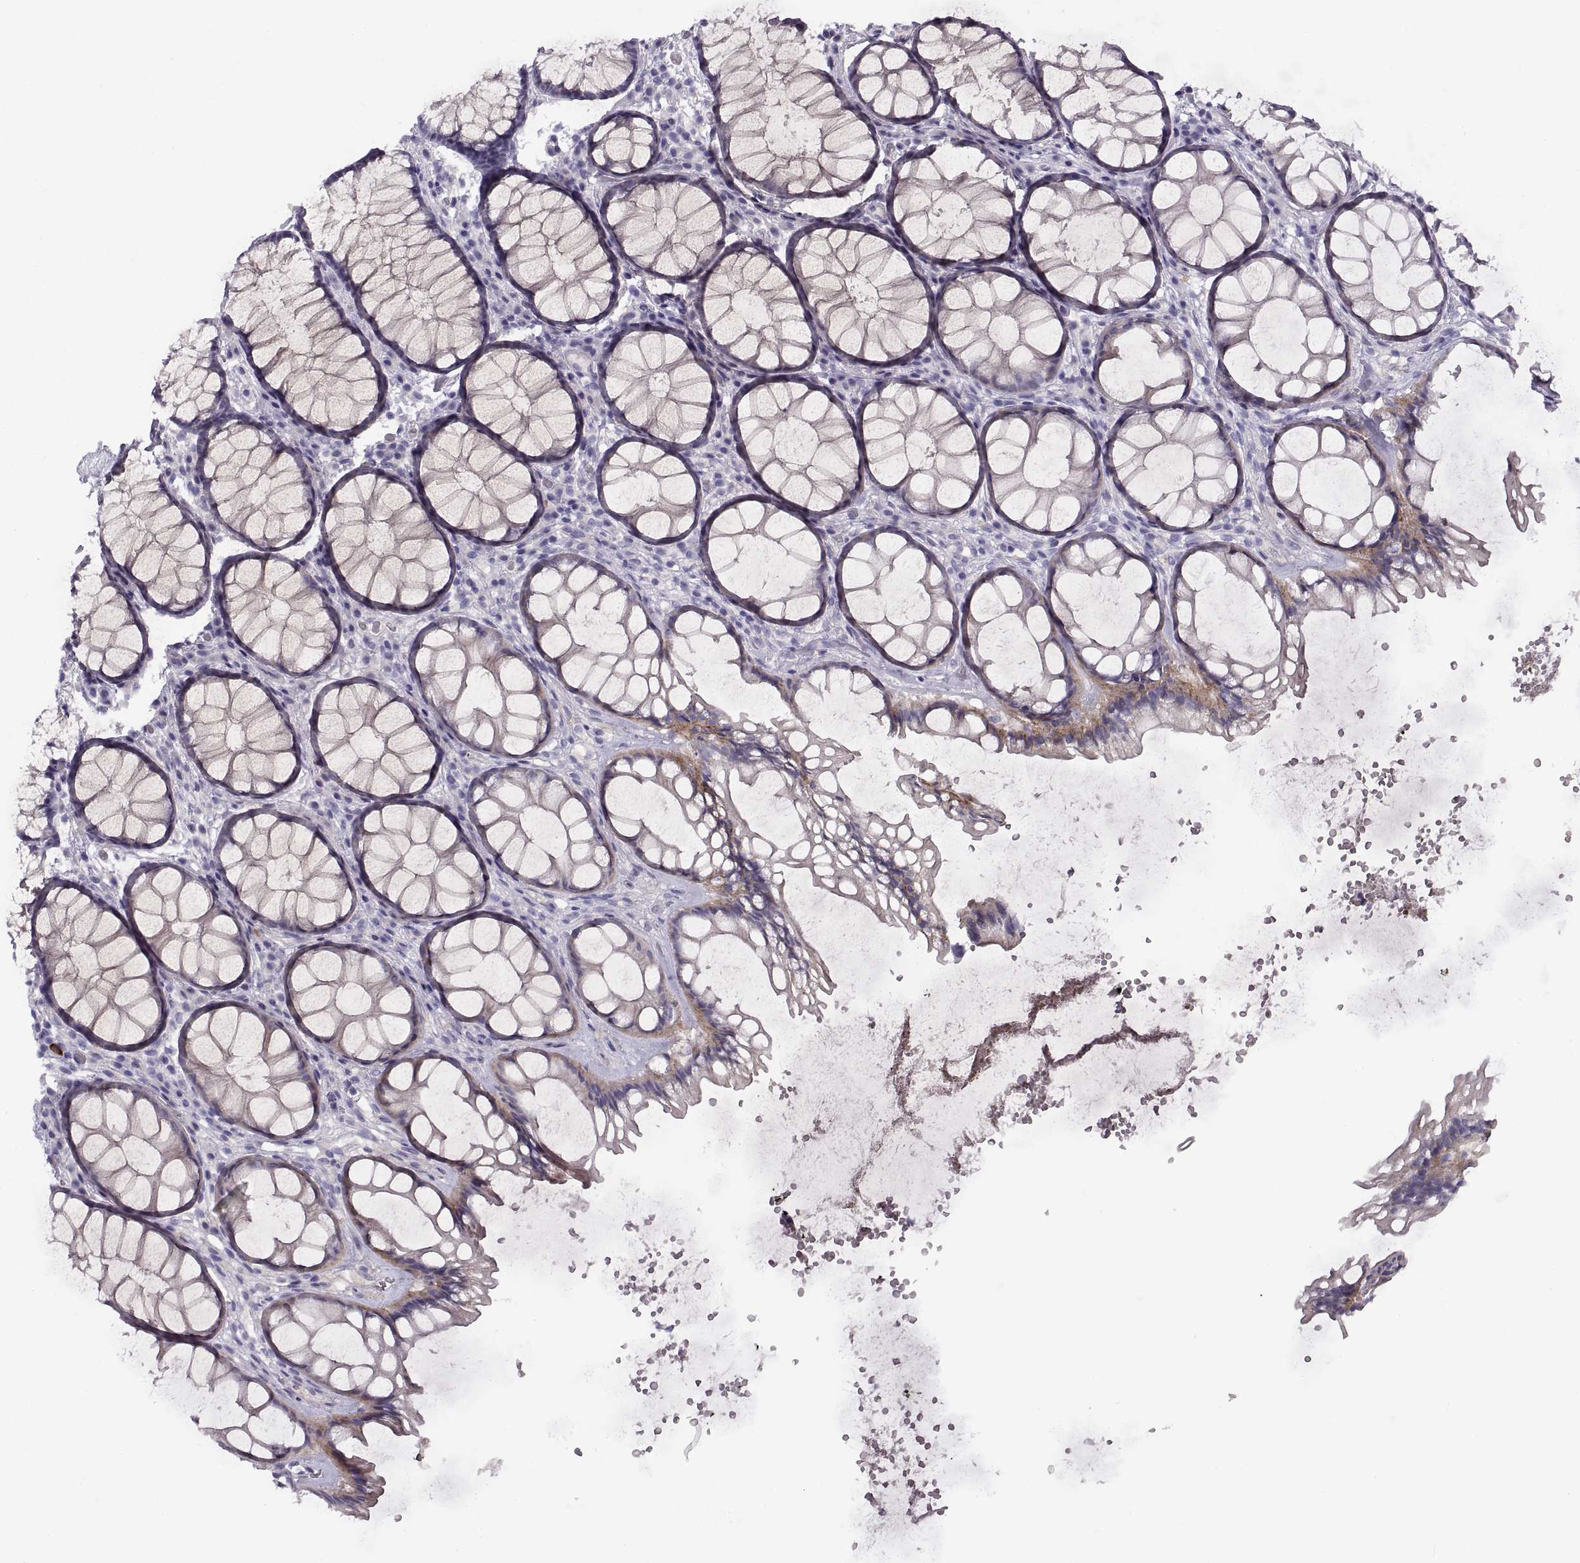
{"staining": {"intensity": "weak", "quantity": "25%-75%", "location": "cytoplasmic/membranous"}, "tissue": "rectum", "cell_type": "Glandular cells", "image_type": "normal", "snomed": [{"axis": "morphology", "description": "Normal tissue, NOS"}, {"axis": "topography", "description": "Rectum"}], "caption": "The immunohistochemical stain highlights weak cytoplasmic/membranous staining in glandular cells of benign rectum.", "gene": "CRYBB3", "patient": {"sex": "female", "age": 62}}